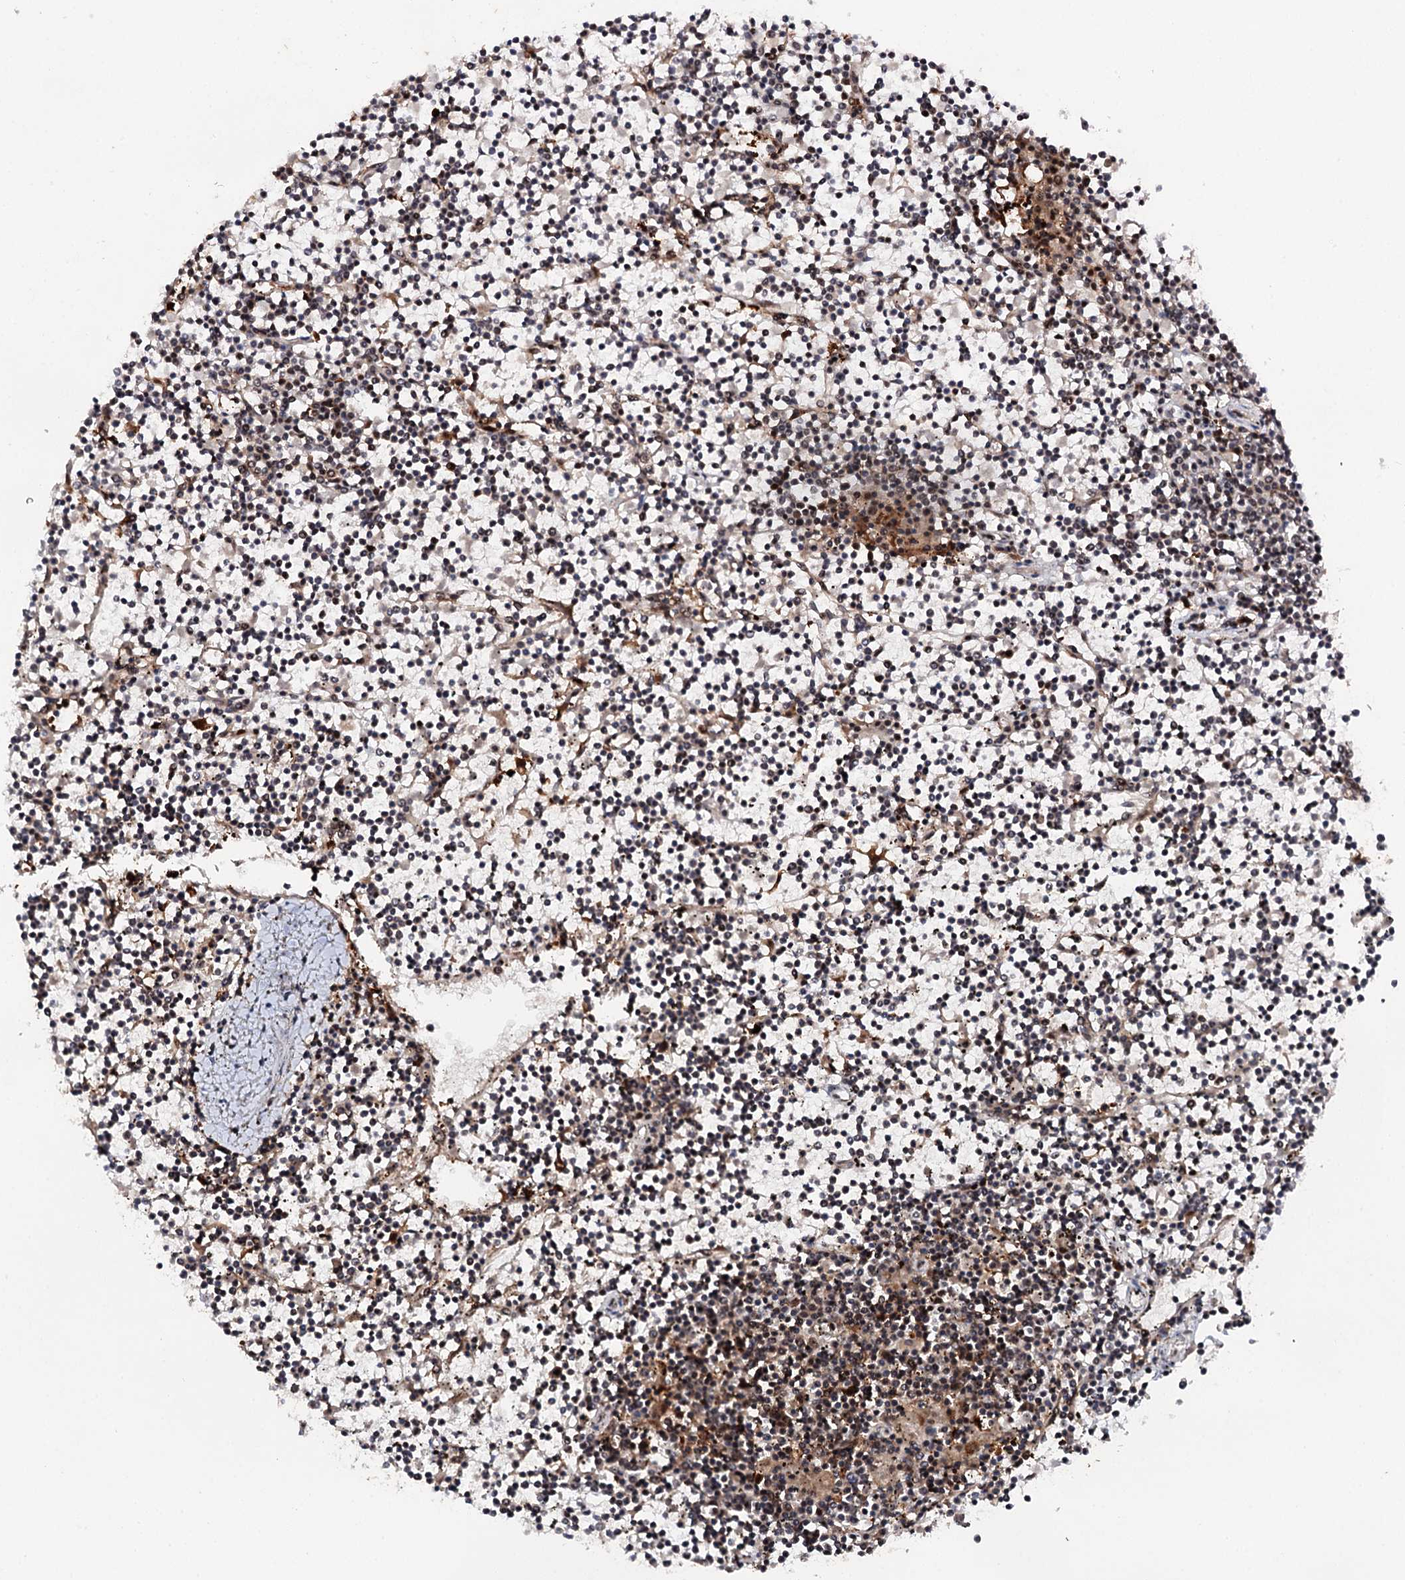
{"staining": {"intensity": "weak", "quantity": "25%-75%", "location": "nuclear"}, "tissue": "lymphoma", "cell_type": "Tumor cells", "image_type": "cancer", "snomed": [{"axis": "morphology", "description": "Malignant lymphoma, non-Hodgkin's type, Low grade"}, {"axis": "topography", "description": "Spleen"}], "caption": "This image reveals immunohistochemistry staining of human low-grade malignant lymphoma, non-Hodgkin's type, with low weak nuclear positivity in about 25%-75% of tumor cells.", "gene": "BUD13", "patient": {"sex": "female", "age": 19}}